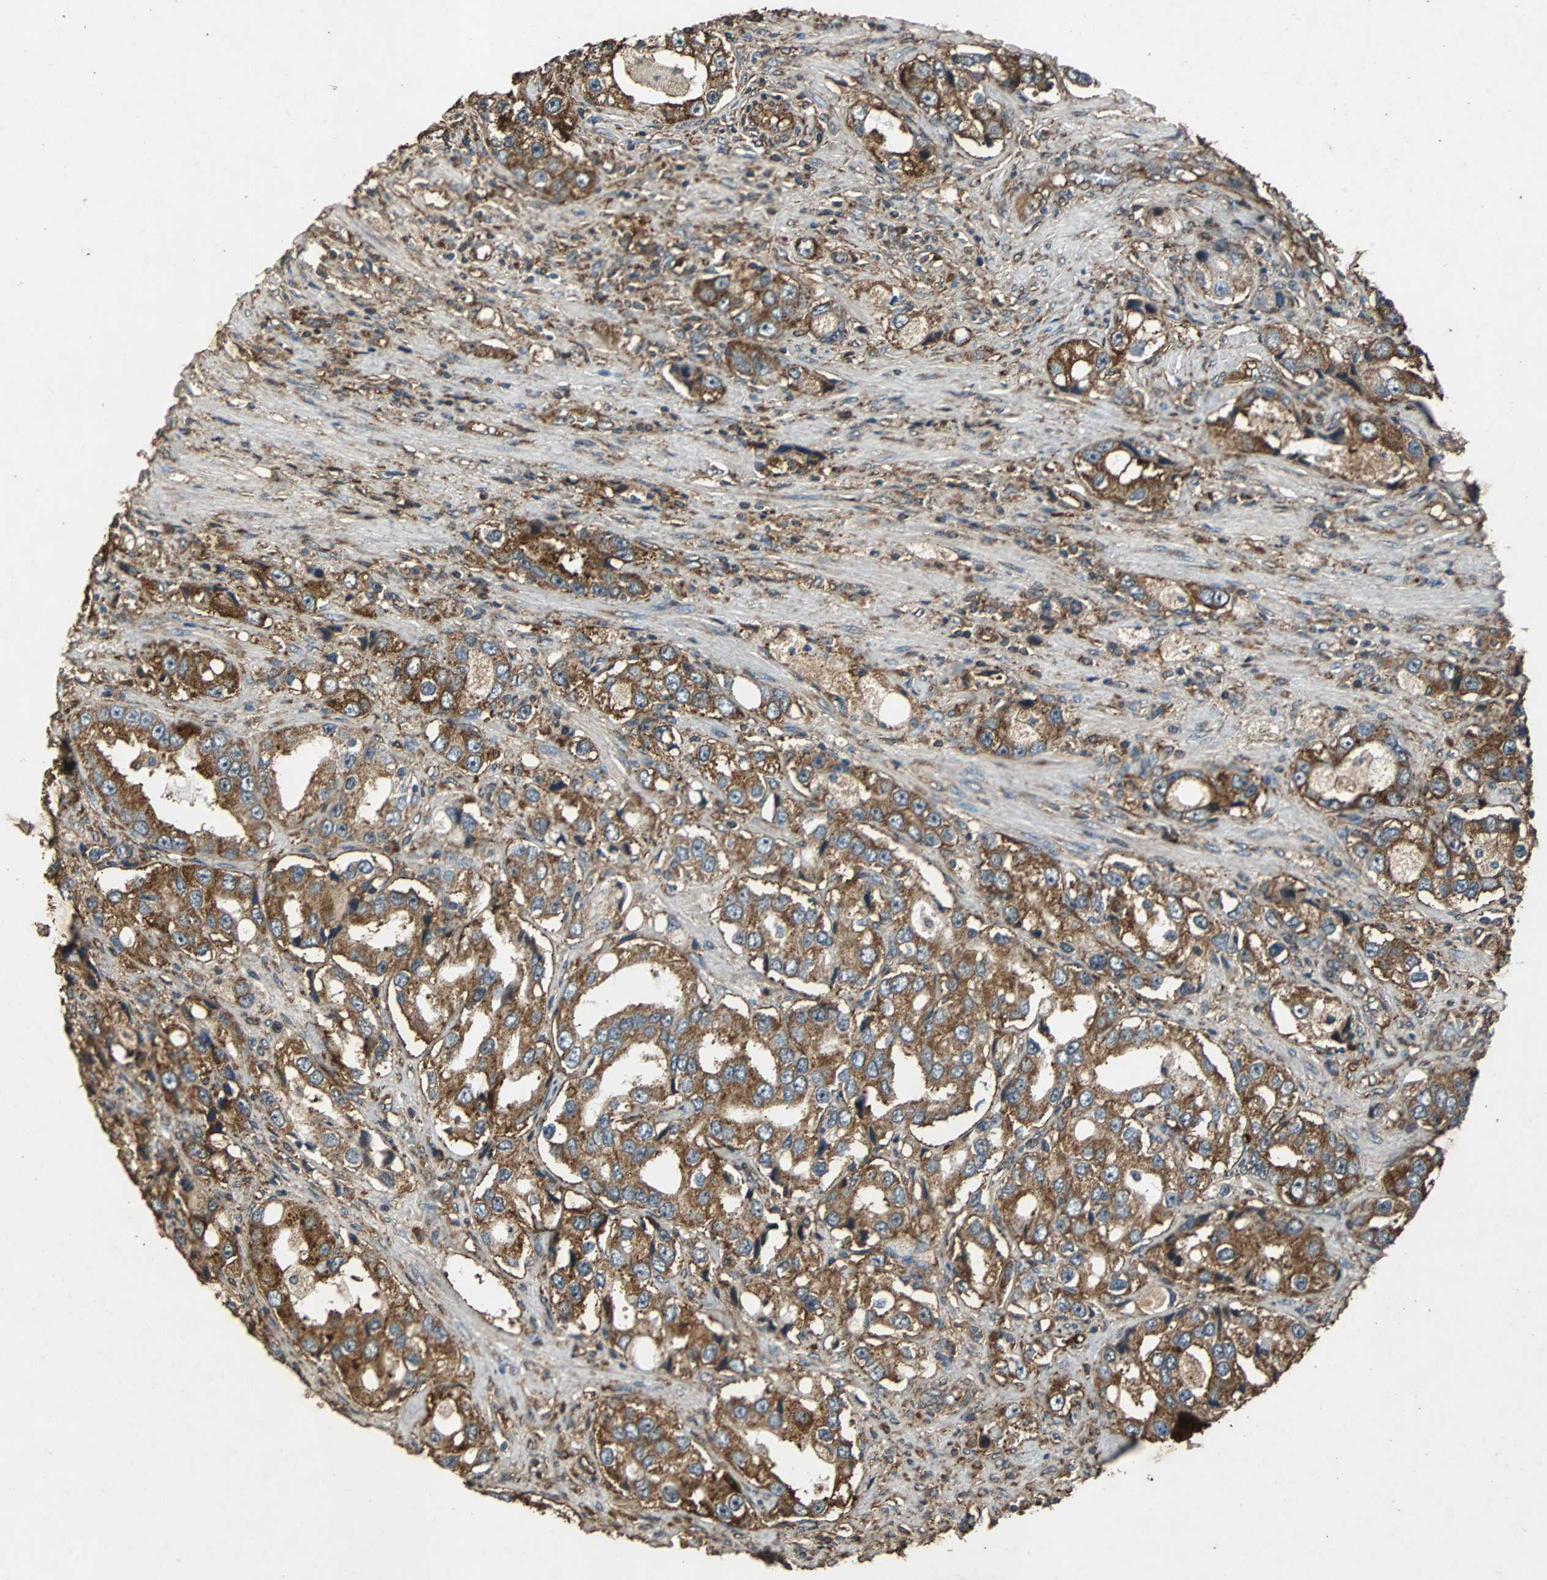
{"staining": {"intensity": "strong", "quantity": ">75%", "location": "cytoplasmic/membranous"}, "tissue": "prostate cancer", "cell_type": "Tumor cells", "image_type": "cancer", "snomed": [{"axis": "morphology", "description": "Adenocarcinoma, High grade"}, {"axis": "topography", "description": "Prostate"}], "caption": "This image exhibits immunohistochemistry staining of prostate cancer (adenocarcinoma (high-grade)), with high strong cytoplasmic/membranous positivity in approximately >75% of tumor cells.", "gene": "NAA10", "patient": {"sex": "male", "age": 63}}